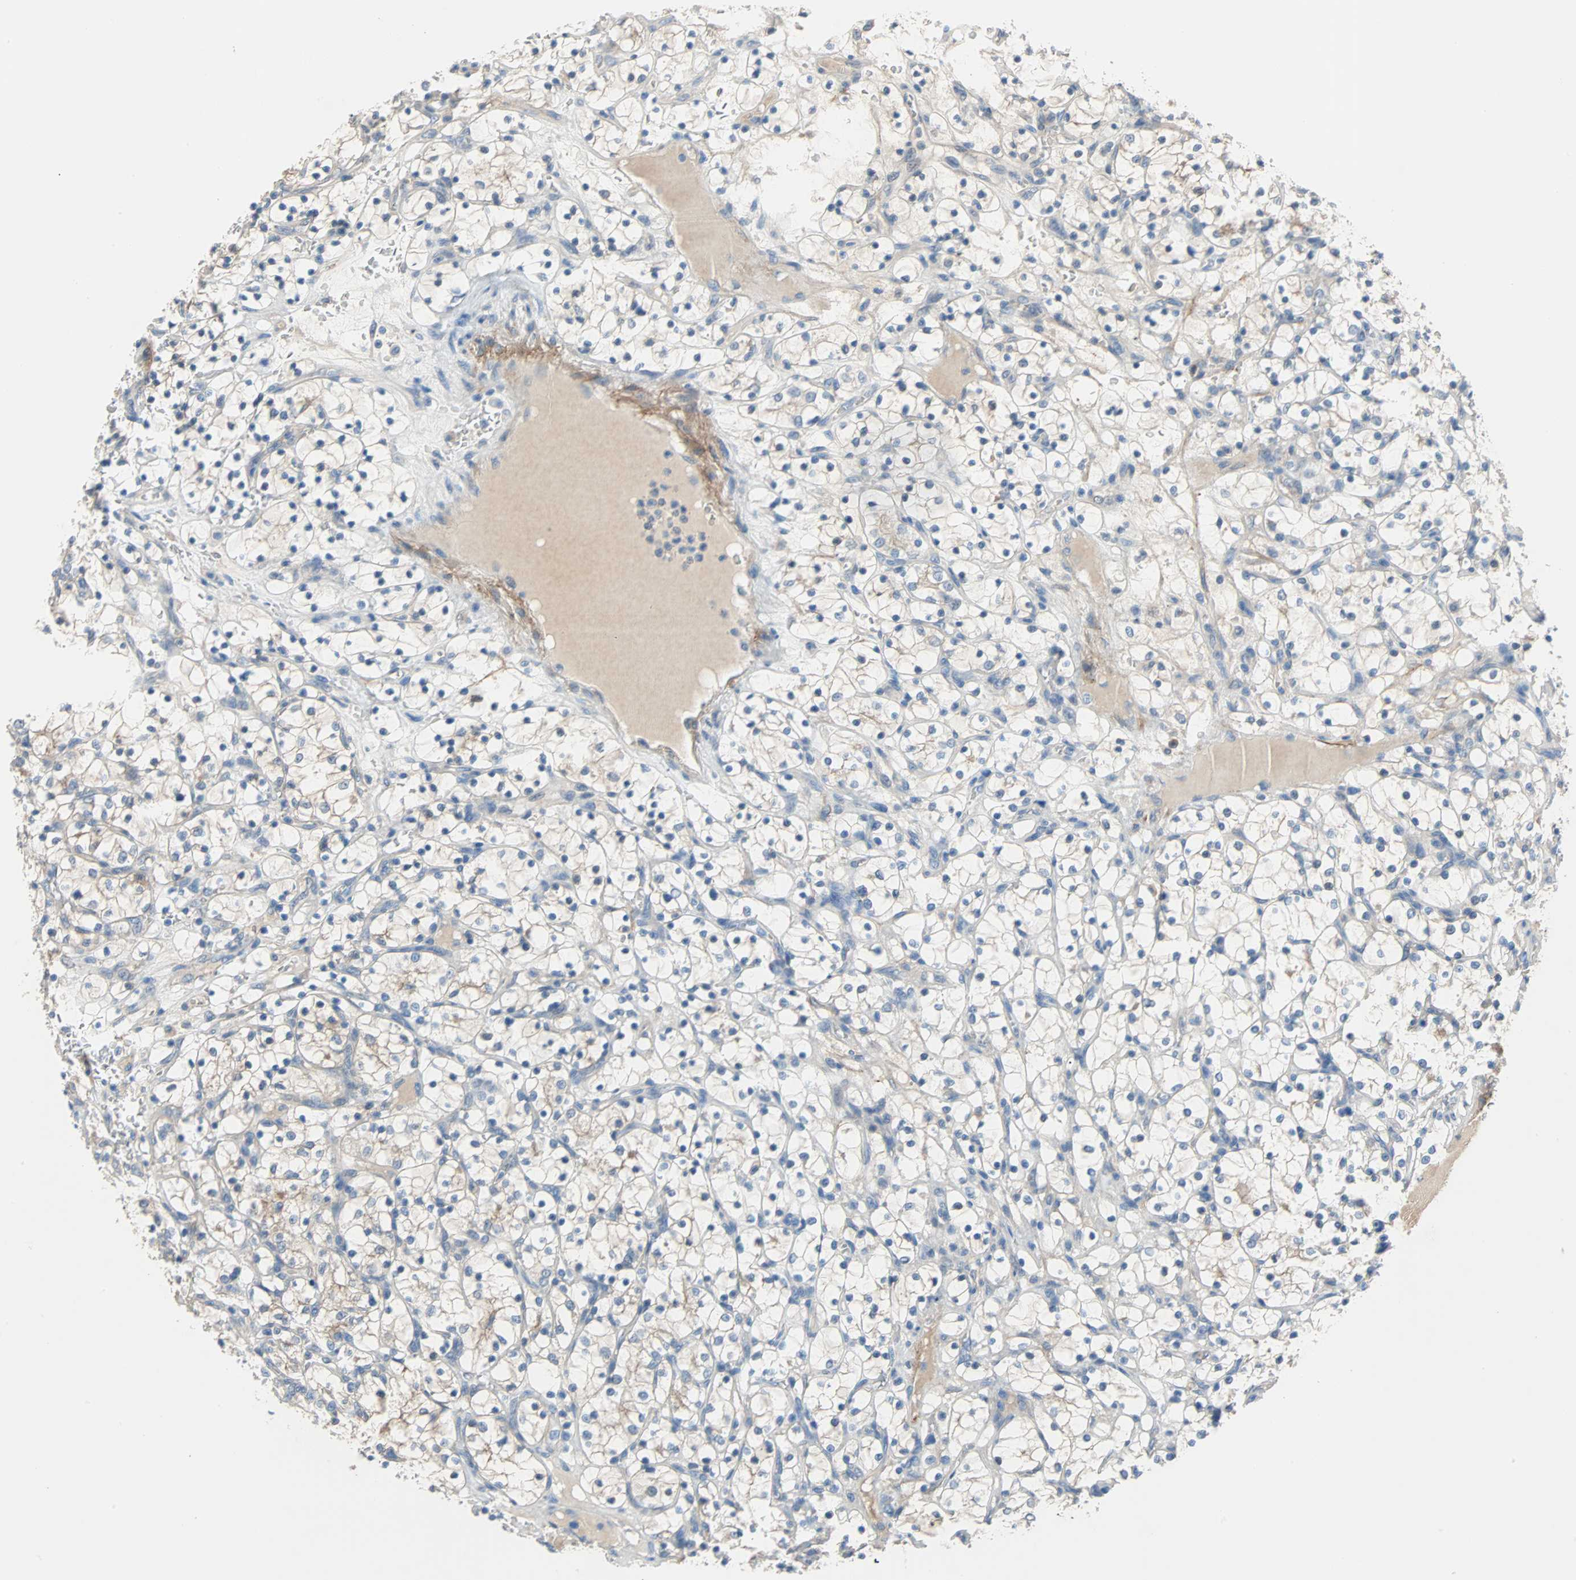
{"staining": {"intensity": "weak", "quantity": "25%-75%", "location": "cytoplasmic/membranous"}, "tissue": "renal cancer", "cell_type": "Tumor cells", "image_type": "cancer", "snomed": [{"axis": "morphology", "description": "Adenocarcinoma, NOS"}, {"axis": "topography", "description": "Kidney"}], "caption": "Adenocarcinoma (renal) stained with a brown dye demonstrates weak cytoplasmic/membranous positive staining in about 25%-75% of tumor cells.", "gene": "TNFRSF12A", "patient": {"sex": "female", "age": 69}}